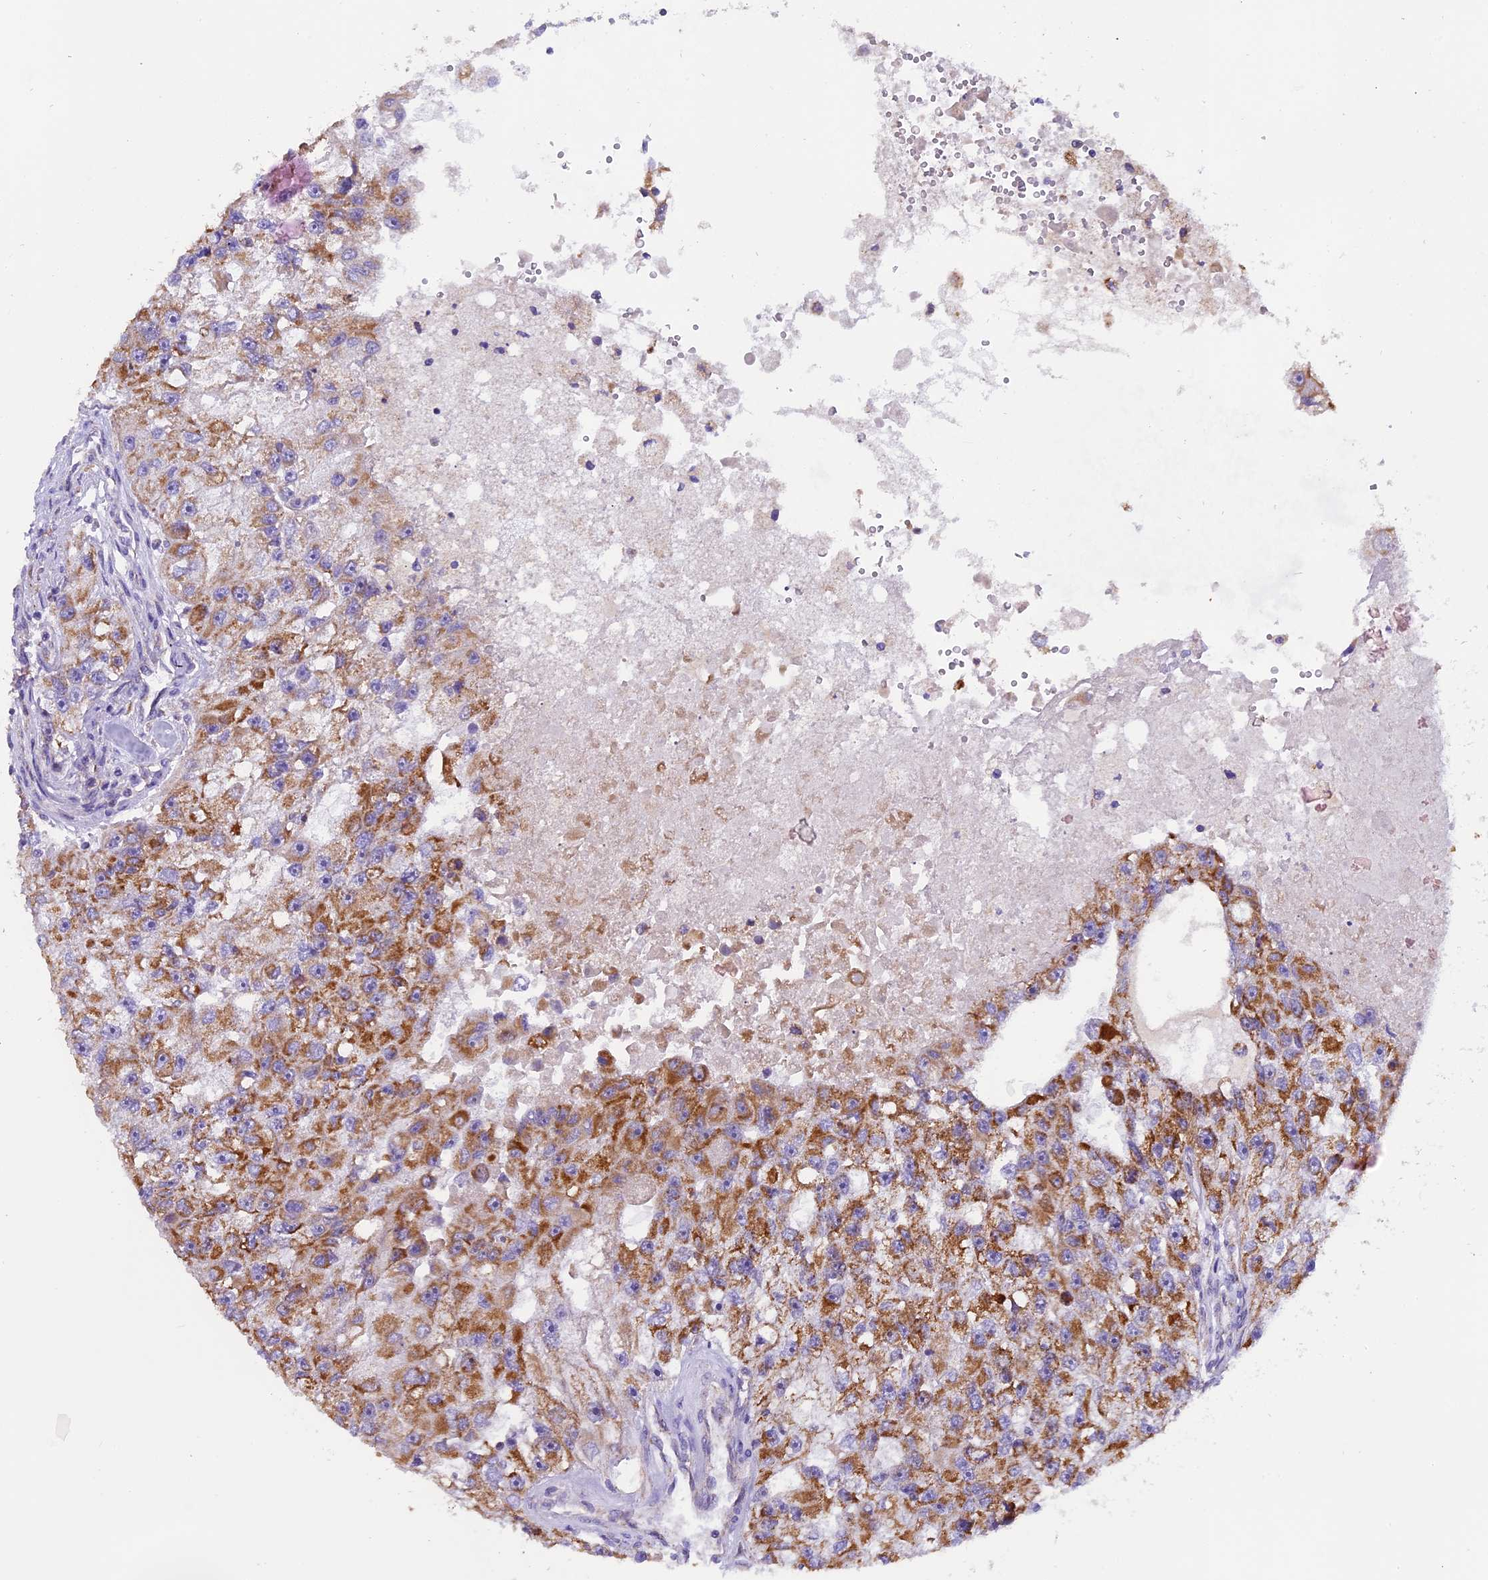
{"staining": {"intensity": "moderate", "quantity": ">75%", "location": "cytoplasmic/membranous"}, "tissue": "renal cancer", "cell_type": "Tumor cells", "image_type": "cancer", "snomed": [{"axis": "morphology", "description": "Adenocarcinoma, NOS"}, {"axis": "topography", "description": "Kidney"}], "caption": "IHC micrograph of neoplastic tissue: renal adenocarcinoma stained using IHC exhibits medium levels of moderate protein expression localized specifically in the cytoplasmic/membranous of tumor cells, appearing as a cytoplasmic/membranous brown color.", "gene": "MRPS34", "patient": {"sex": "male", "age": 63}}